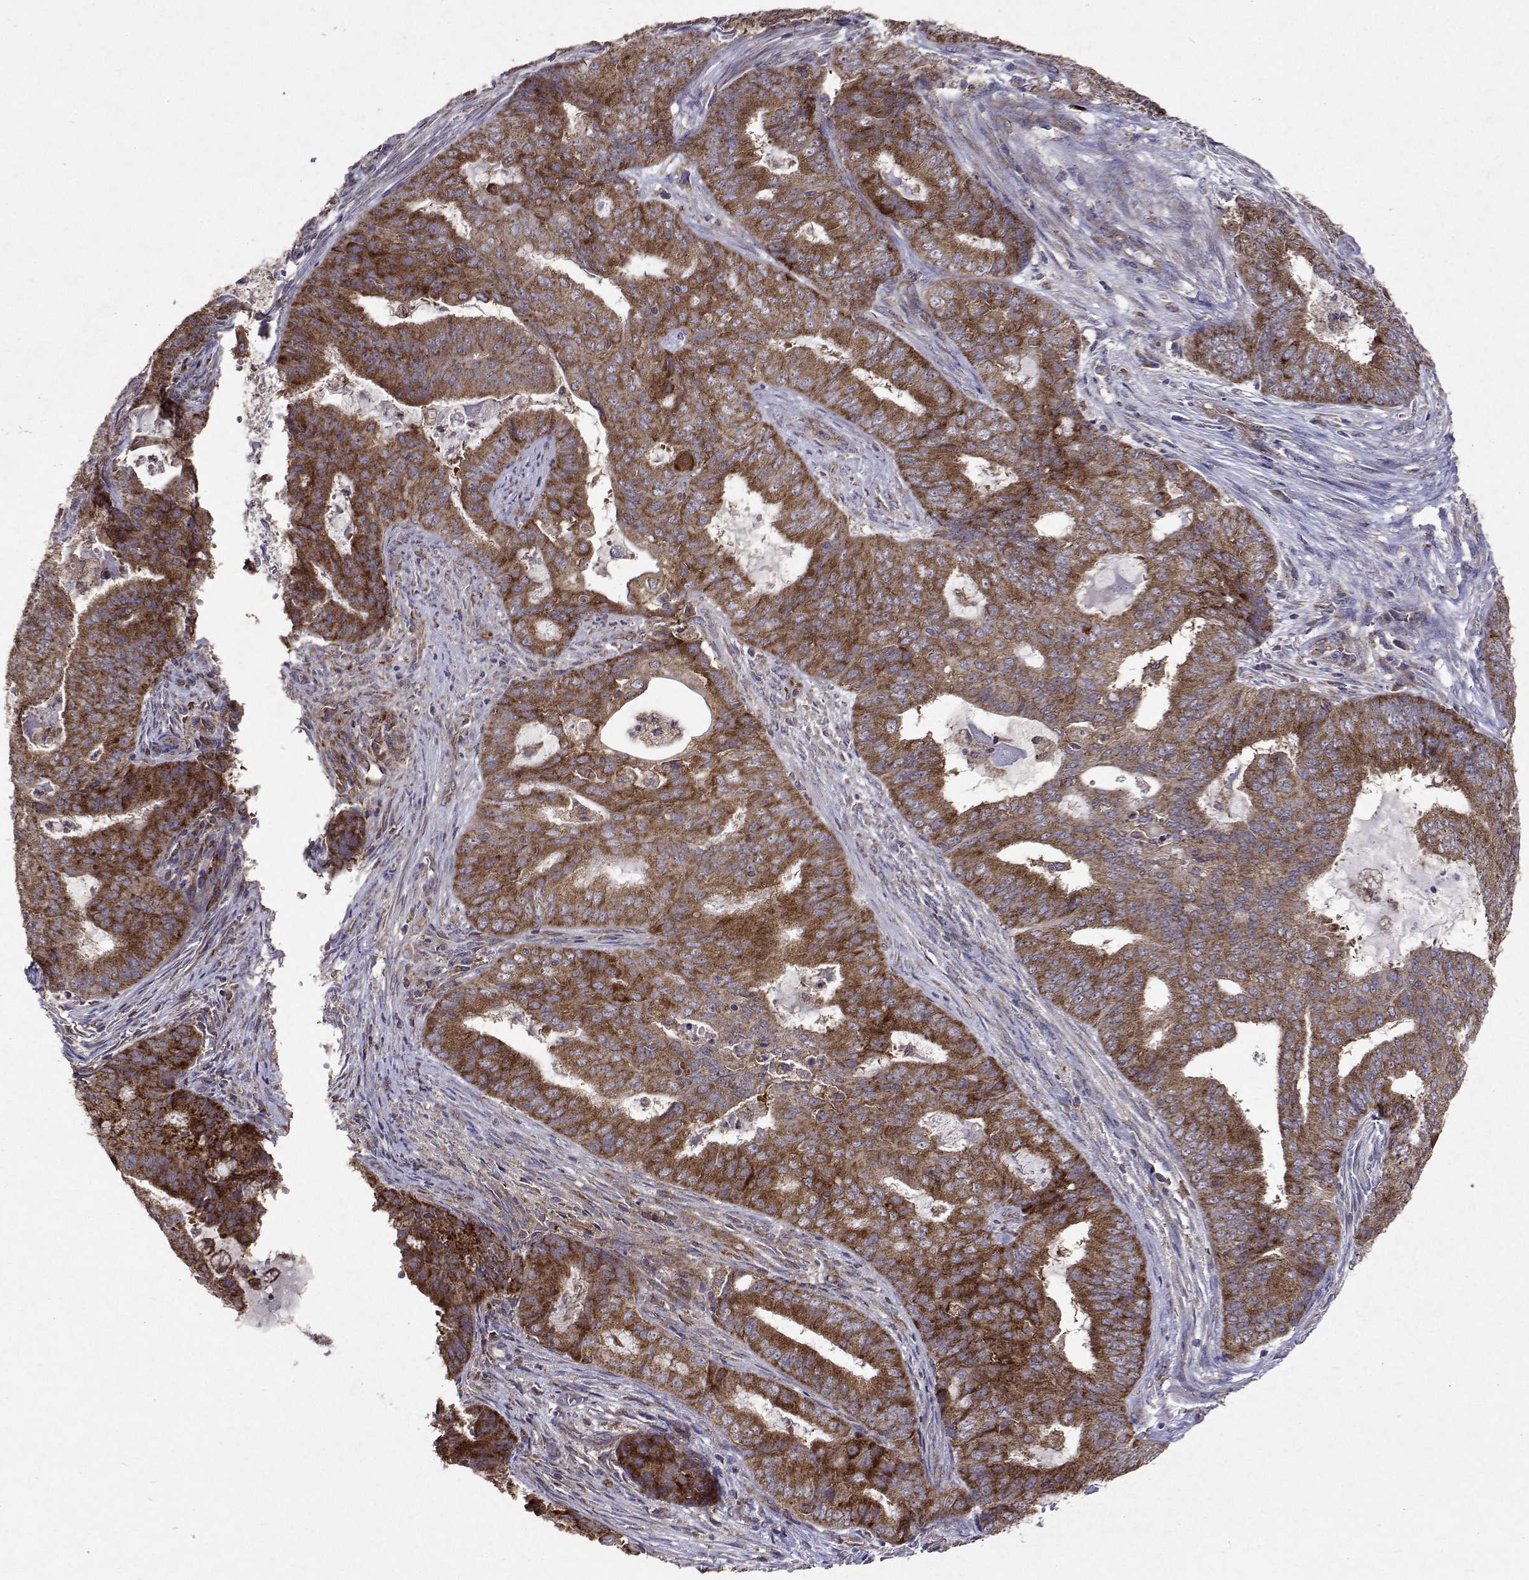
{"staining": {"intensity": "moderate", "quantity": "25%-75%", "location": "cytoplasmic/membranous"}, "tissue": "endometrial cancer", "cell_type": "Tumor cells", "image_type": "cancer", "snomed": [{"axis": "morphology", "description": "Adenocarcinoma, NOS"}, {"axis": "topography", "description": "Endometrium"}], "caption": "DAB (3,3'-diaminobenzidine) immunohistochemical staining of adenocarcinoma (endometrial) exhibits moderate cytoplasmic/membranous protein positivity in about 25%-75% of tumor cells.", "gene": "TARBP2", "patient": {"sex": "female", "age": 62}}